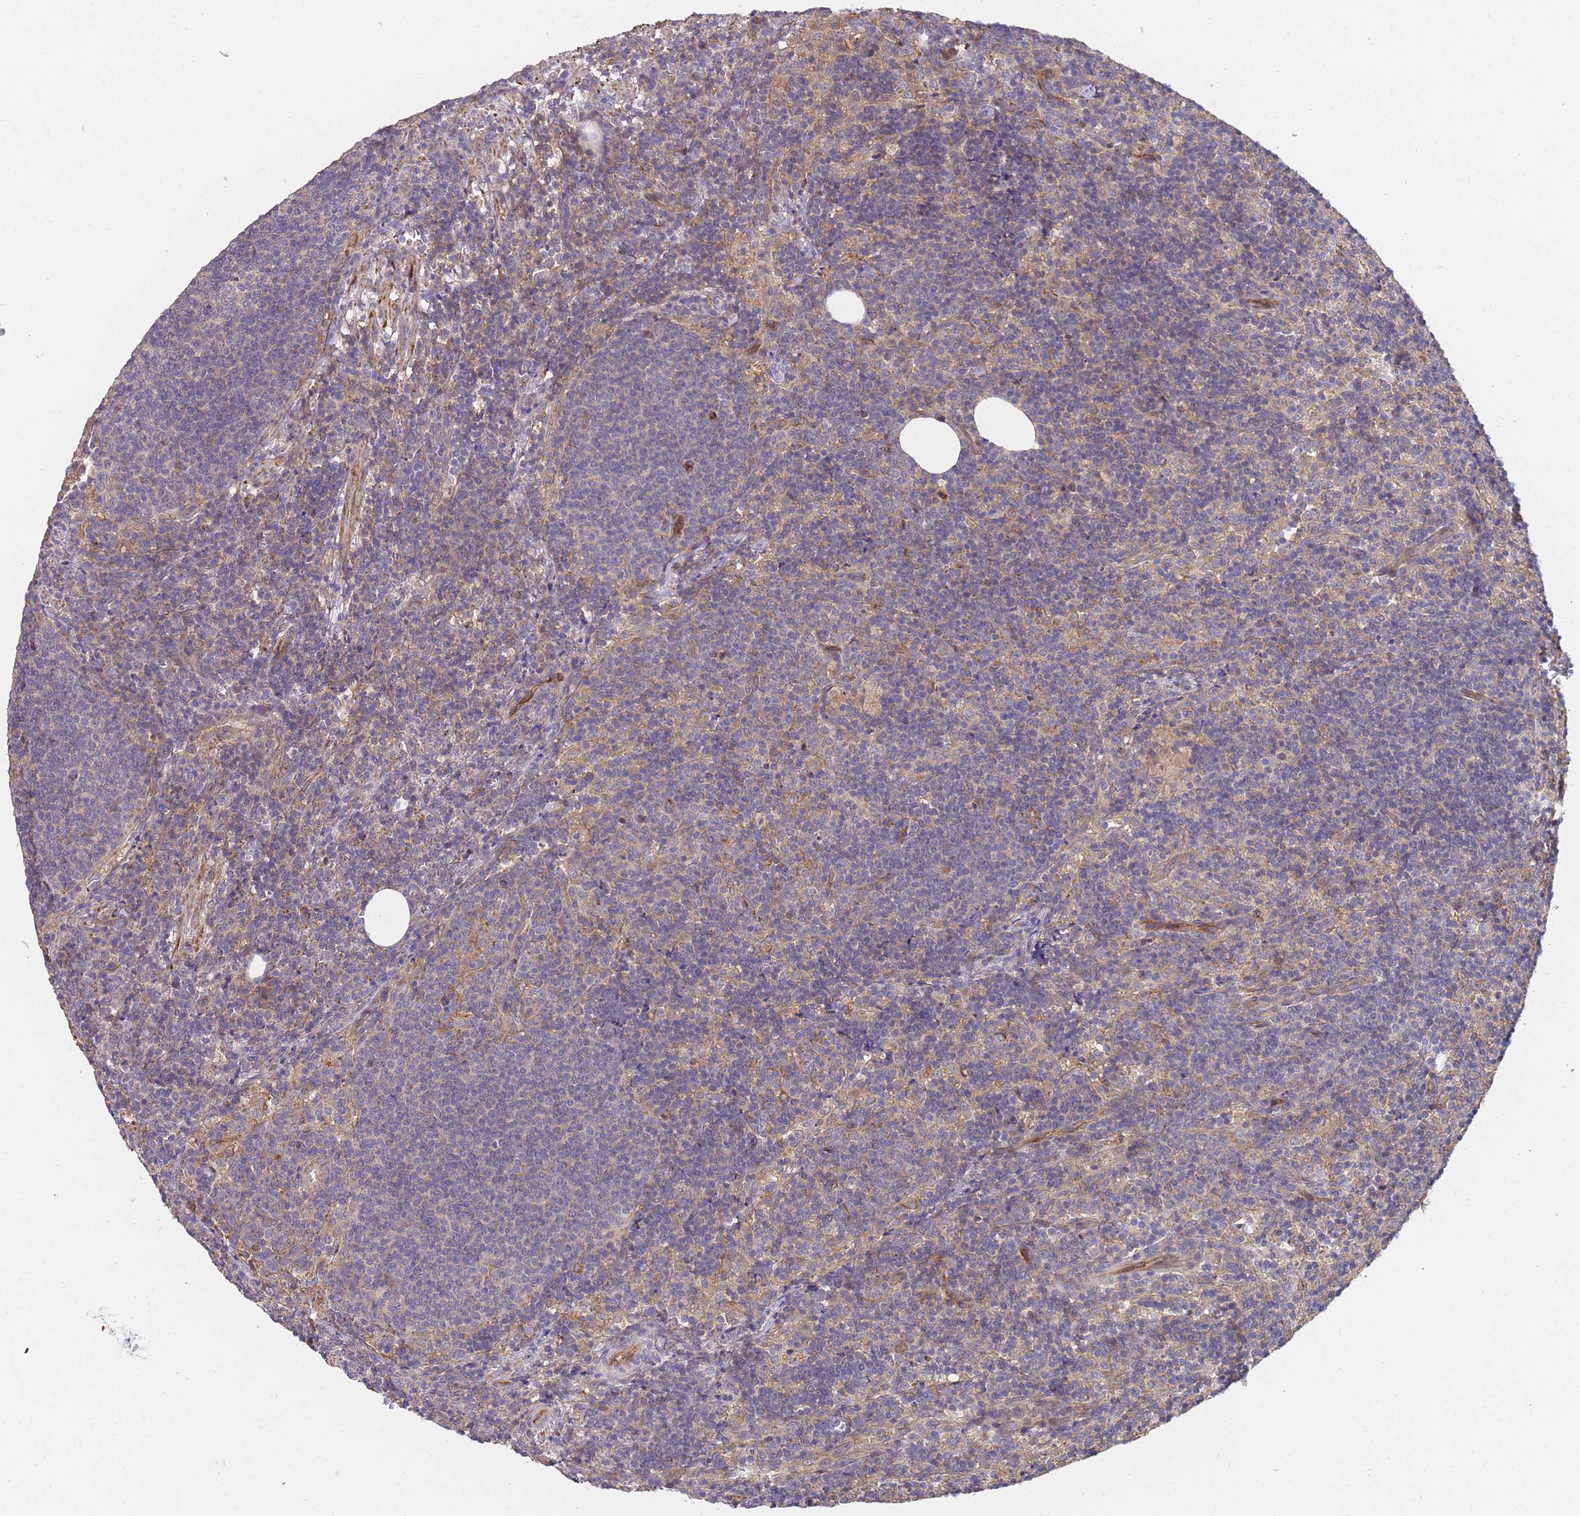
{"staining": {"intensity": "weak", "quantity": "<25%", "location": "cytoplasmic/membranous"}, "tissue": "lymph node", "cell_type": "Germinal center cells", "image_type": "normal", "snomed": [{"axis": "morphology", "description": "Normal tissue, NOS"}, {"axis": "topography", "description": "Lymph node"}], "caption": "This is an immunohistochemistry photomicrograph of normal lymph node. There is no expression in germinal center cells.", "gene": "ABCB6", "patient": {"sex": "female", "age": 30}}